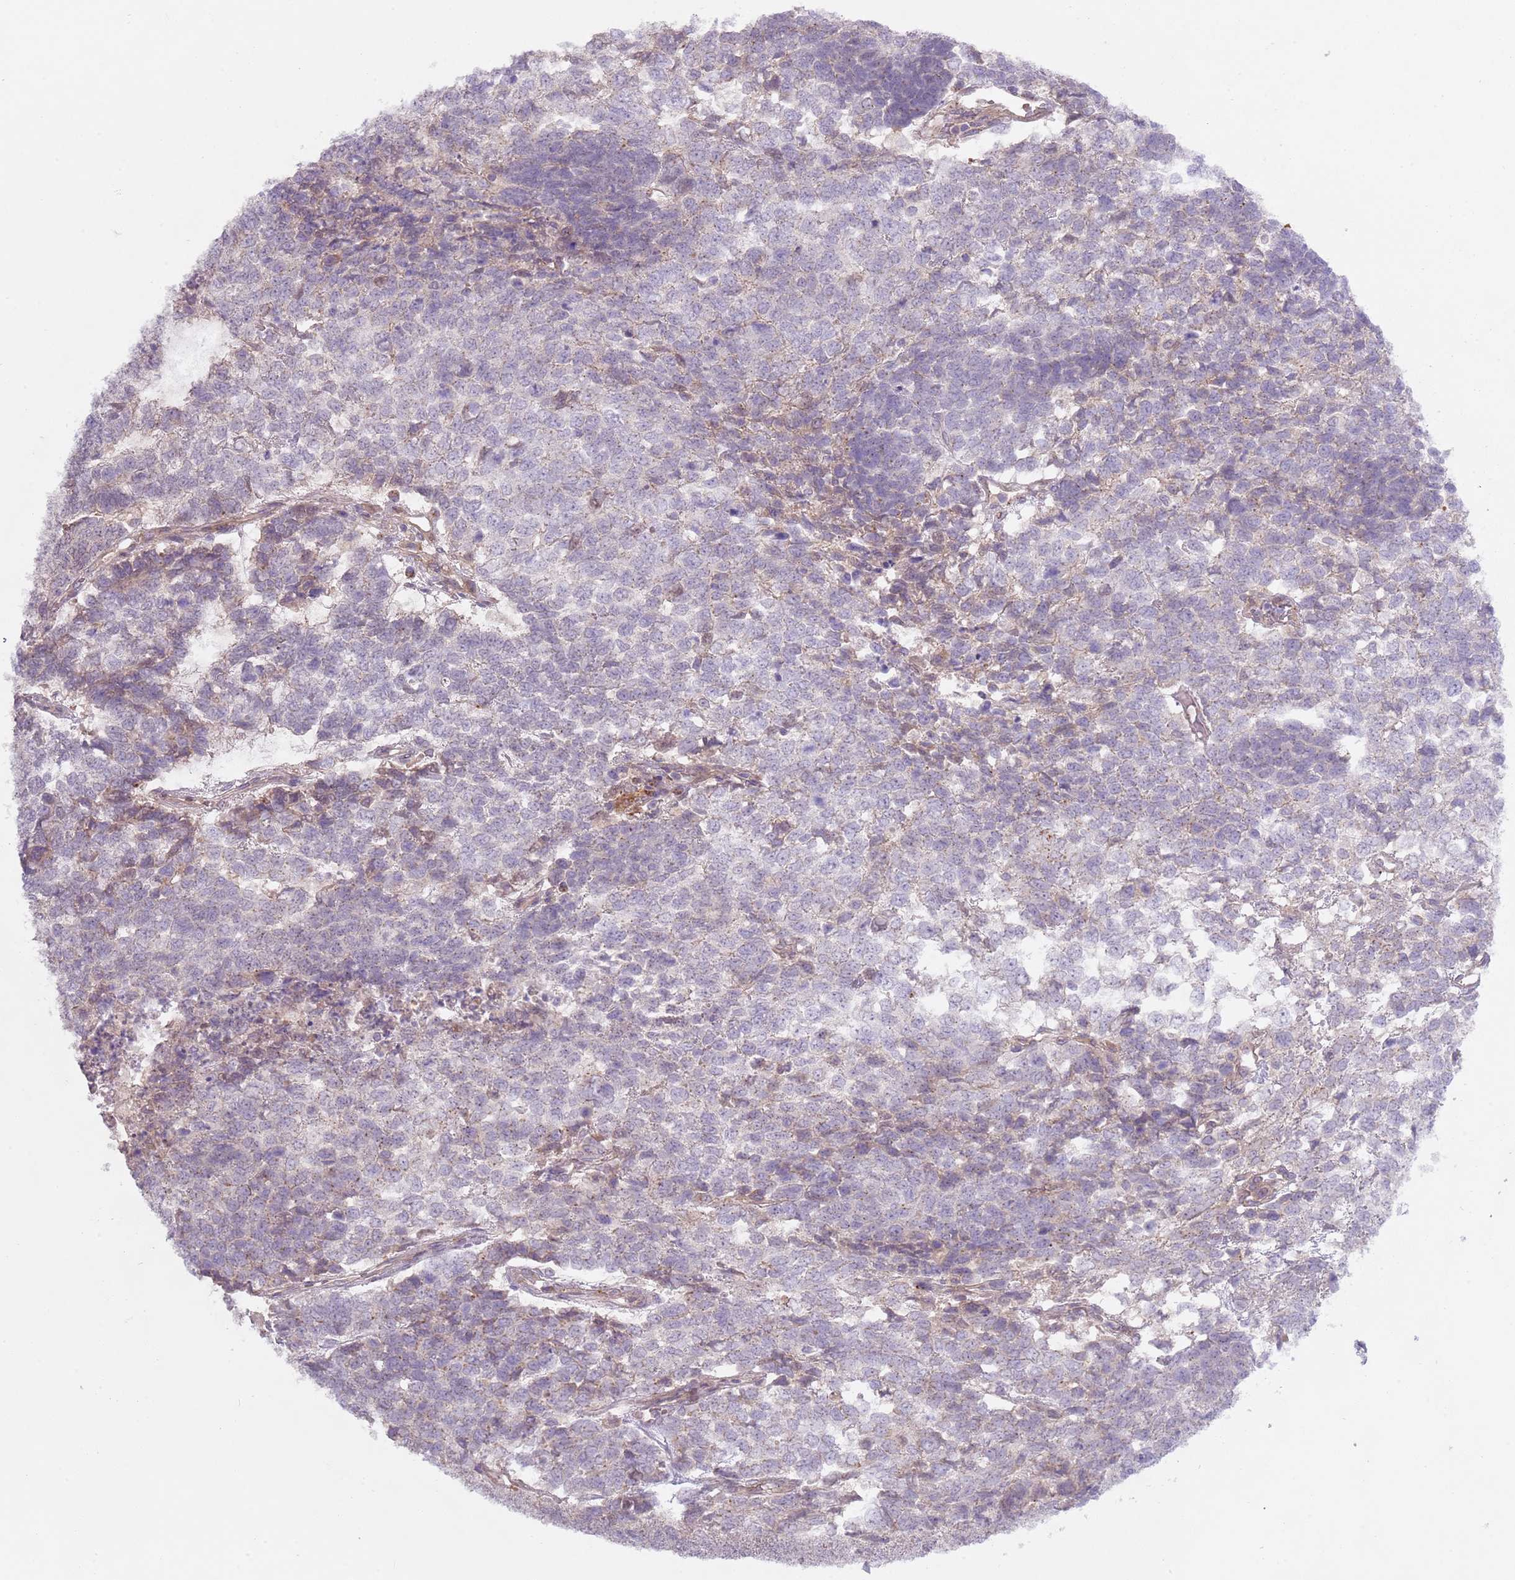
{"staining": {"intensity": "weak", "quantity": "<25%", "location": "cytoplasmic/membranous"}, "tissue": "testis cancer", "cell_type": "Tumor cells", "image_type": "cancer", "snomed": [{"axis": "morphology", "description": "Carcinoma, Embryonal, NOS"}, {"axis": "topography", "description": "Testis"}], "caption": "Tumor cells are negative for brown protein staining in testis embryonal carcinoma. (Stains: DAB (3,3'-diaminobenzidine) immunohistochemistry (IHC) with hematoxylin counter stain, Microscopy: brightfield microscopy at high magnification).", "gene": "TINAGL1", "patient": {"sex": "male", "age": 23}}